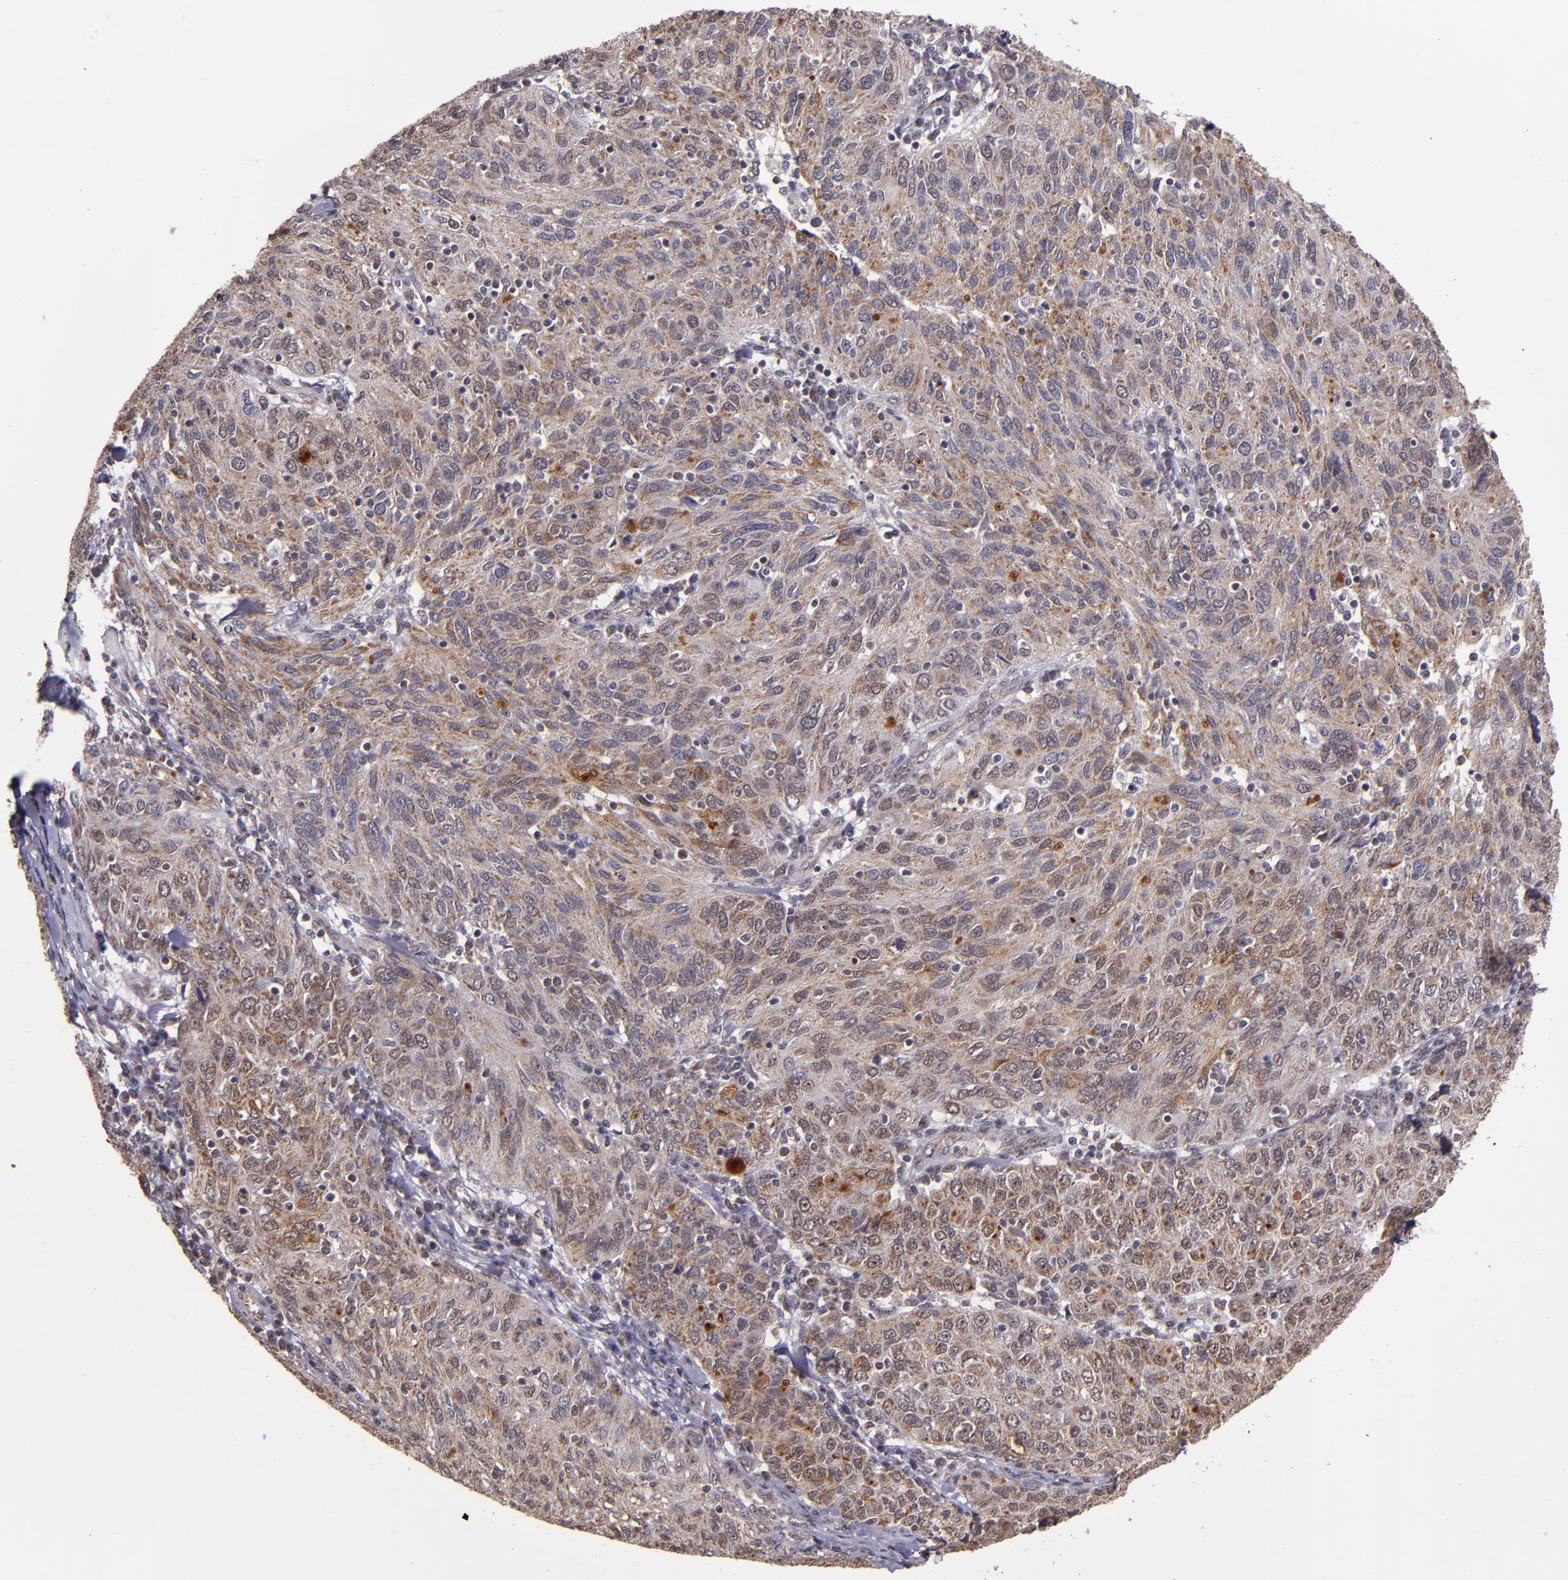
{"staining": {"intensity": "weak", "quantity": "25%-75%", "location": "cytoplasmic/membranous,nuclear"}, "tissue": "ovarian cancer", "cell_type": "Tumor cells", "image_type": "cancer", "snomed": [{"axis": "morphology", "description": "Carcinoma, endometroid"}, {"axis": "topography", "description": "Ovary"}], "caption": "Ovarian cancer was stained to show a protein in brown. There is low levels of weak cytoplasmic/membranous and nuclear expression in approximately 25%-75% of tumor cells. (brown staining indicates protein expression, while blue staining denotes nuclei).", "gene": "CECR2", "patient": {"sex": "female", "age": 50}}